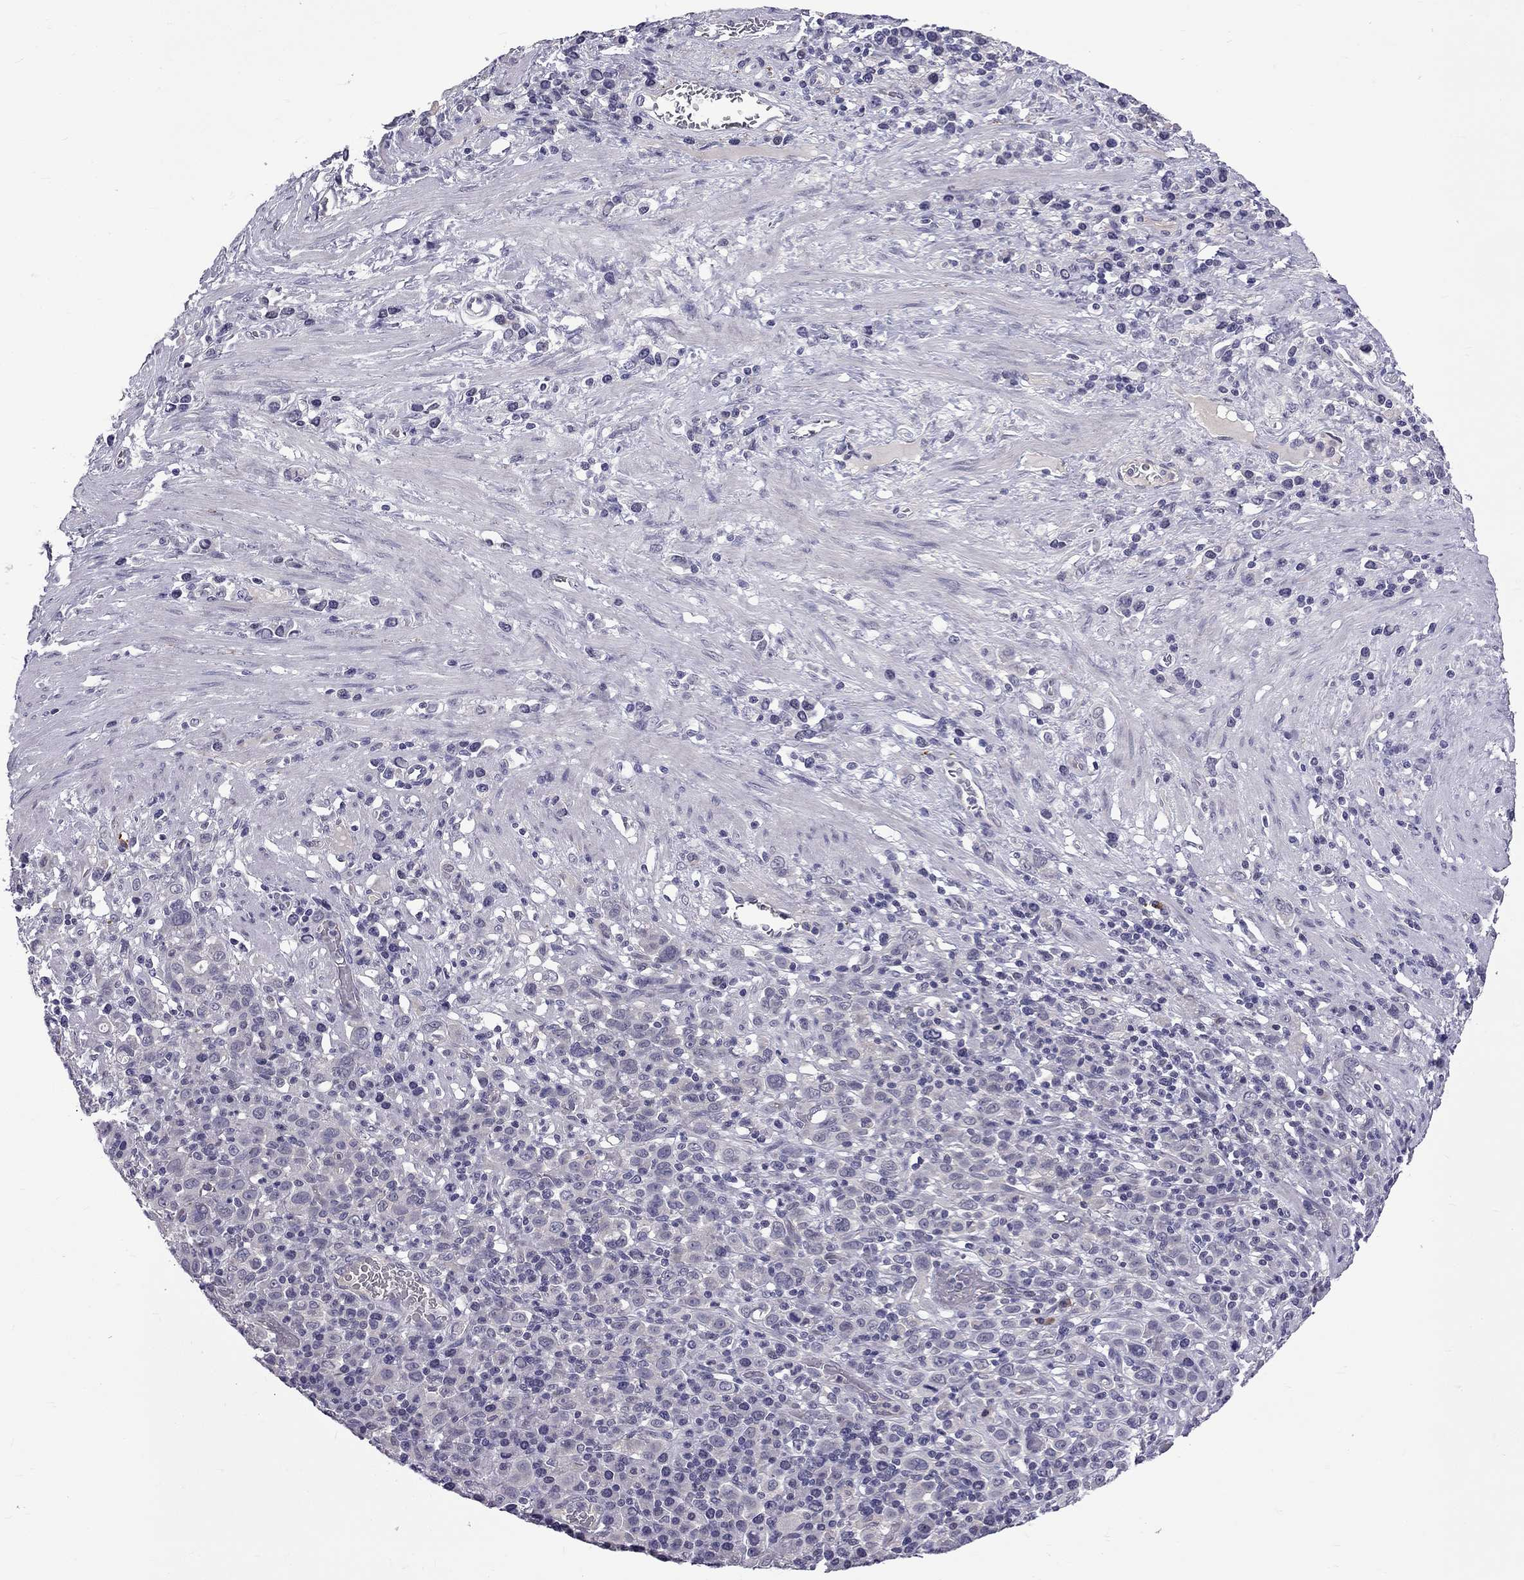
{"staining": {"intensity": "negative", "quantity": "none", "location": "none"}, "tissue": "stomach cancer", "cell_type": "Tumor cells", "image_type": "cancer", "snomed": [{"axis": "morphology", "description": "Adenocarcinoma, NOS"}, {"axis": "topography", "description": "Stomach, upper"}], "caption": "This is an immunohistochemistry (IHC) photomicrograph of human stomach adenocarcinoma. There is no staining in tumor cells.", "gene": "RTL9", "patient": {"sex": "male", "age": 75}}